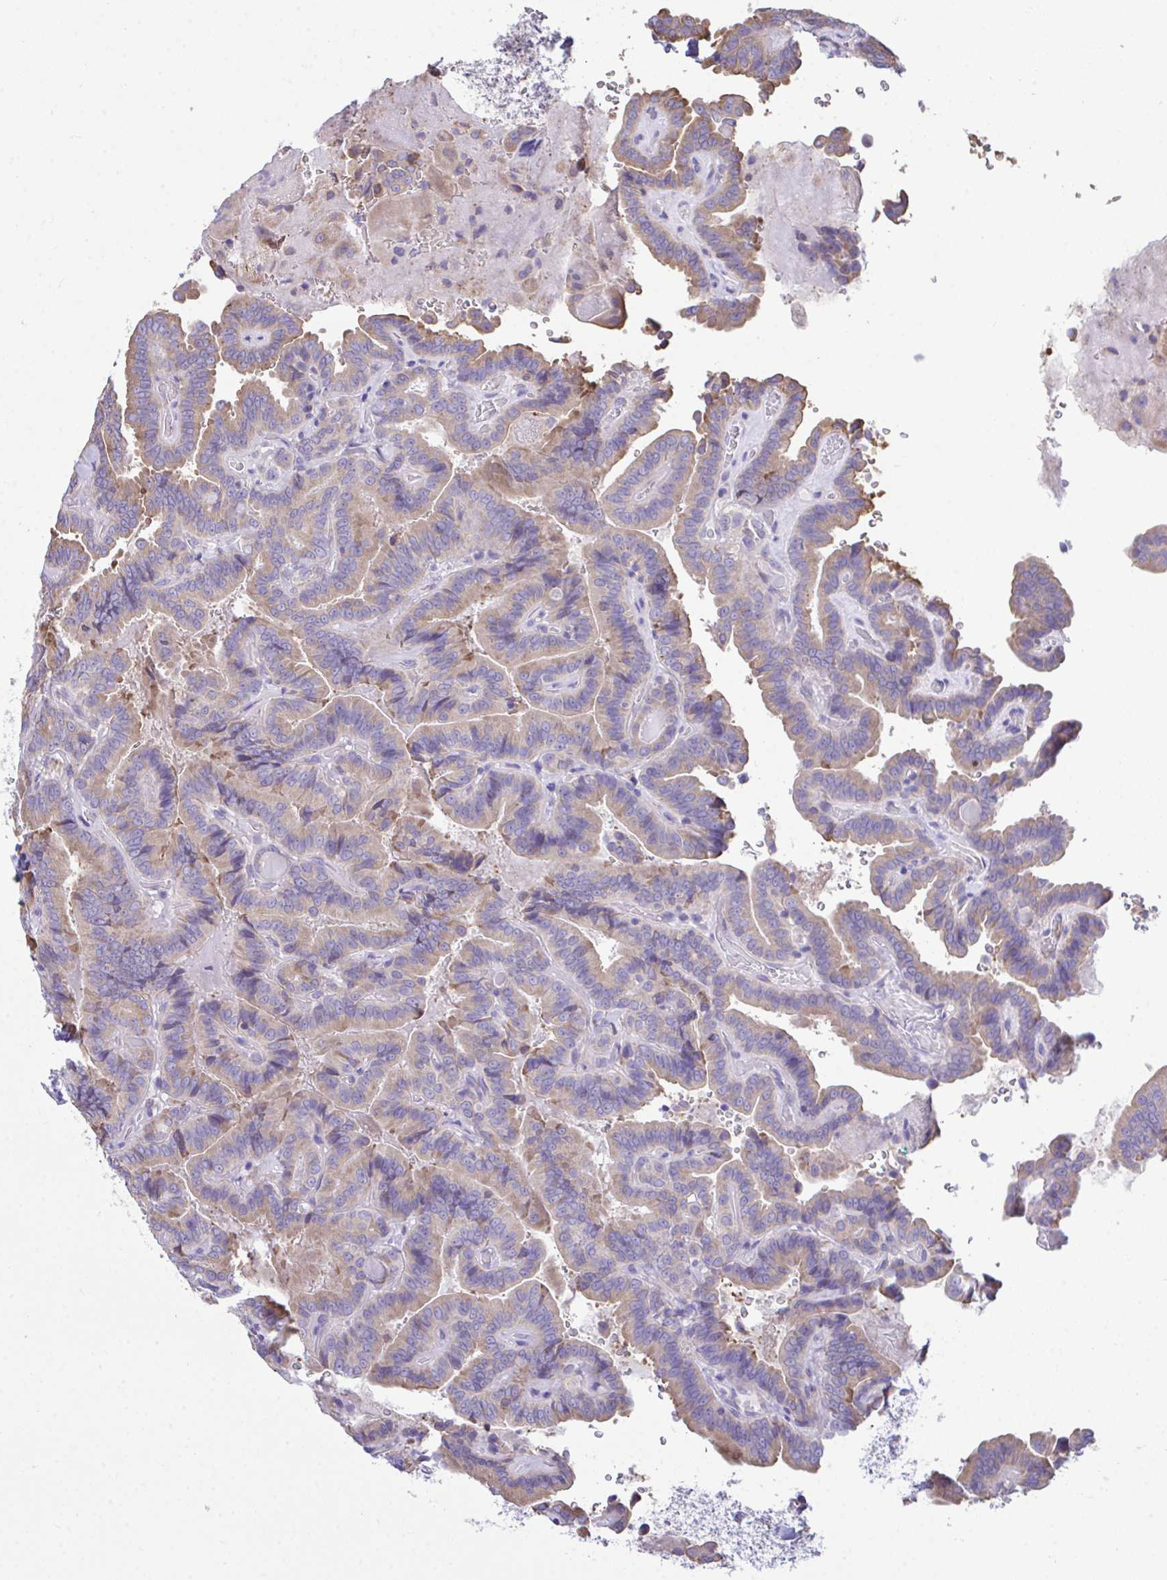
{"staining": {"intensity": "weak", "quantity": "25%-75%", "location": "cytoplasmic/membranous"}, "tissue": "thyroid cancer", "cell_type": "Tumor cells", "image_type": "cancer", "snomed": [{"axis": "morphology", "description": "Papillary adenocarcinoma, NOS"}, {"axis": "topography", "description": "Thyroid gland"}], "caption": "IHC image of neoplastic tissue: human thyroid cancer stained using IHC exhibits low levels of weak protein expression localized specifically in the cytoplasmic/membranous of tumor cells, appearing as a cytoplasmic/membranous brown color.", "gene": "PIGK", "patient": {"sex": "male", "age": 61}}